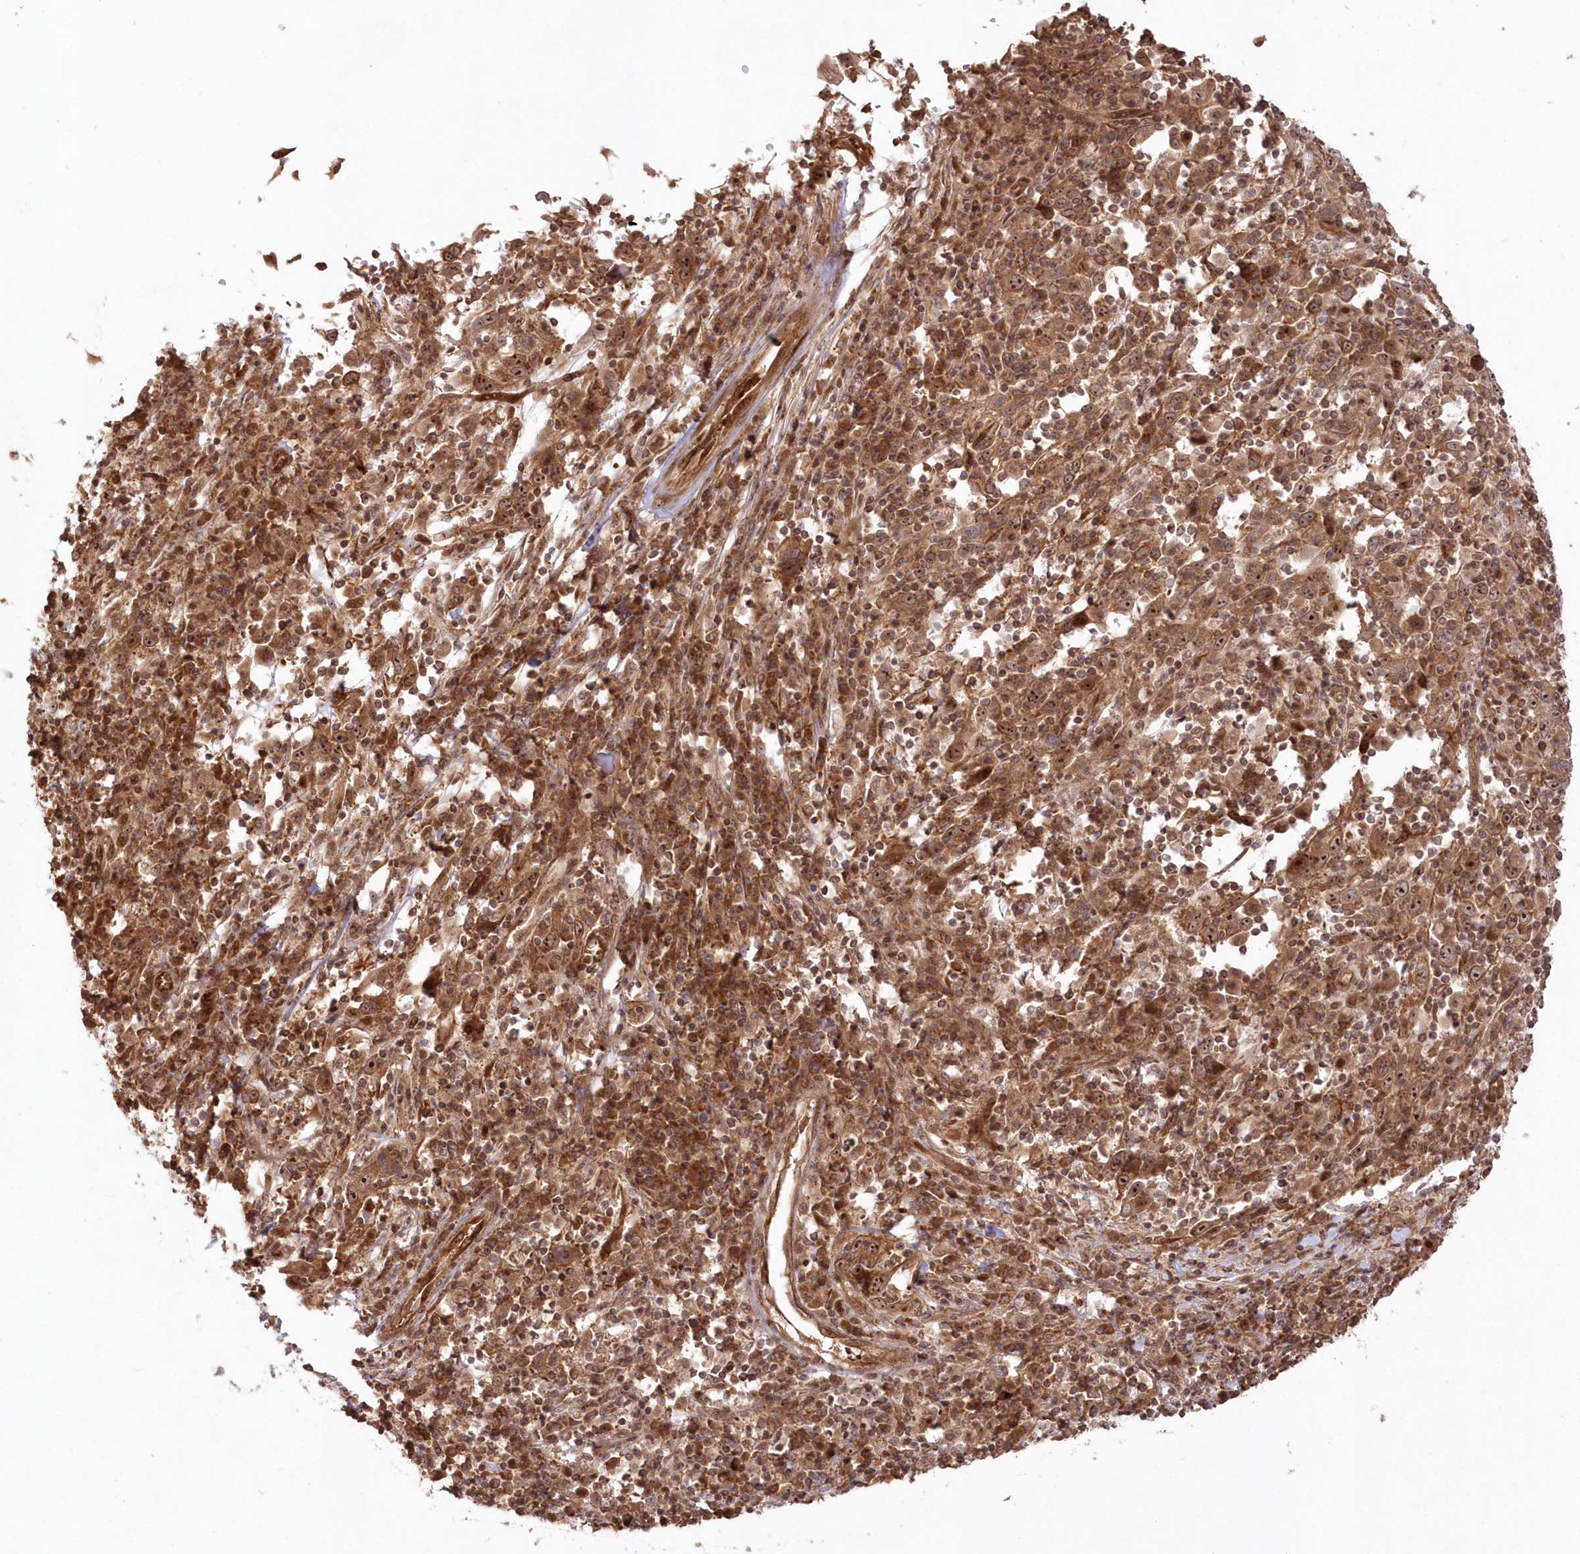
{"staining": {"intensity": "strong", "quantity": ">75%", "location": "cytoplasmic/membranous,nuclear"}, "tissue": "cervical cancer", "cell_type": "Tumor cells", "image_type": "cancer", "snomed": [{"axis": "morphology", "description": "Squamous cell carcinoma, NOS"}, {"axis": "topography", "description": "Cervix"}], "caption": "Tumor cells demonstrate strong cytoplasmic/membranous and nuclear staining in about >75% of cells in cervical cancer (squamous cell carcinoma).", "gene": "SERINC1", "patient": {"sex": "female", "age": 46}}